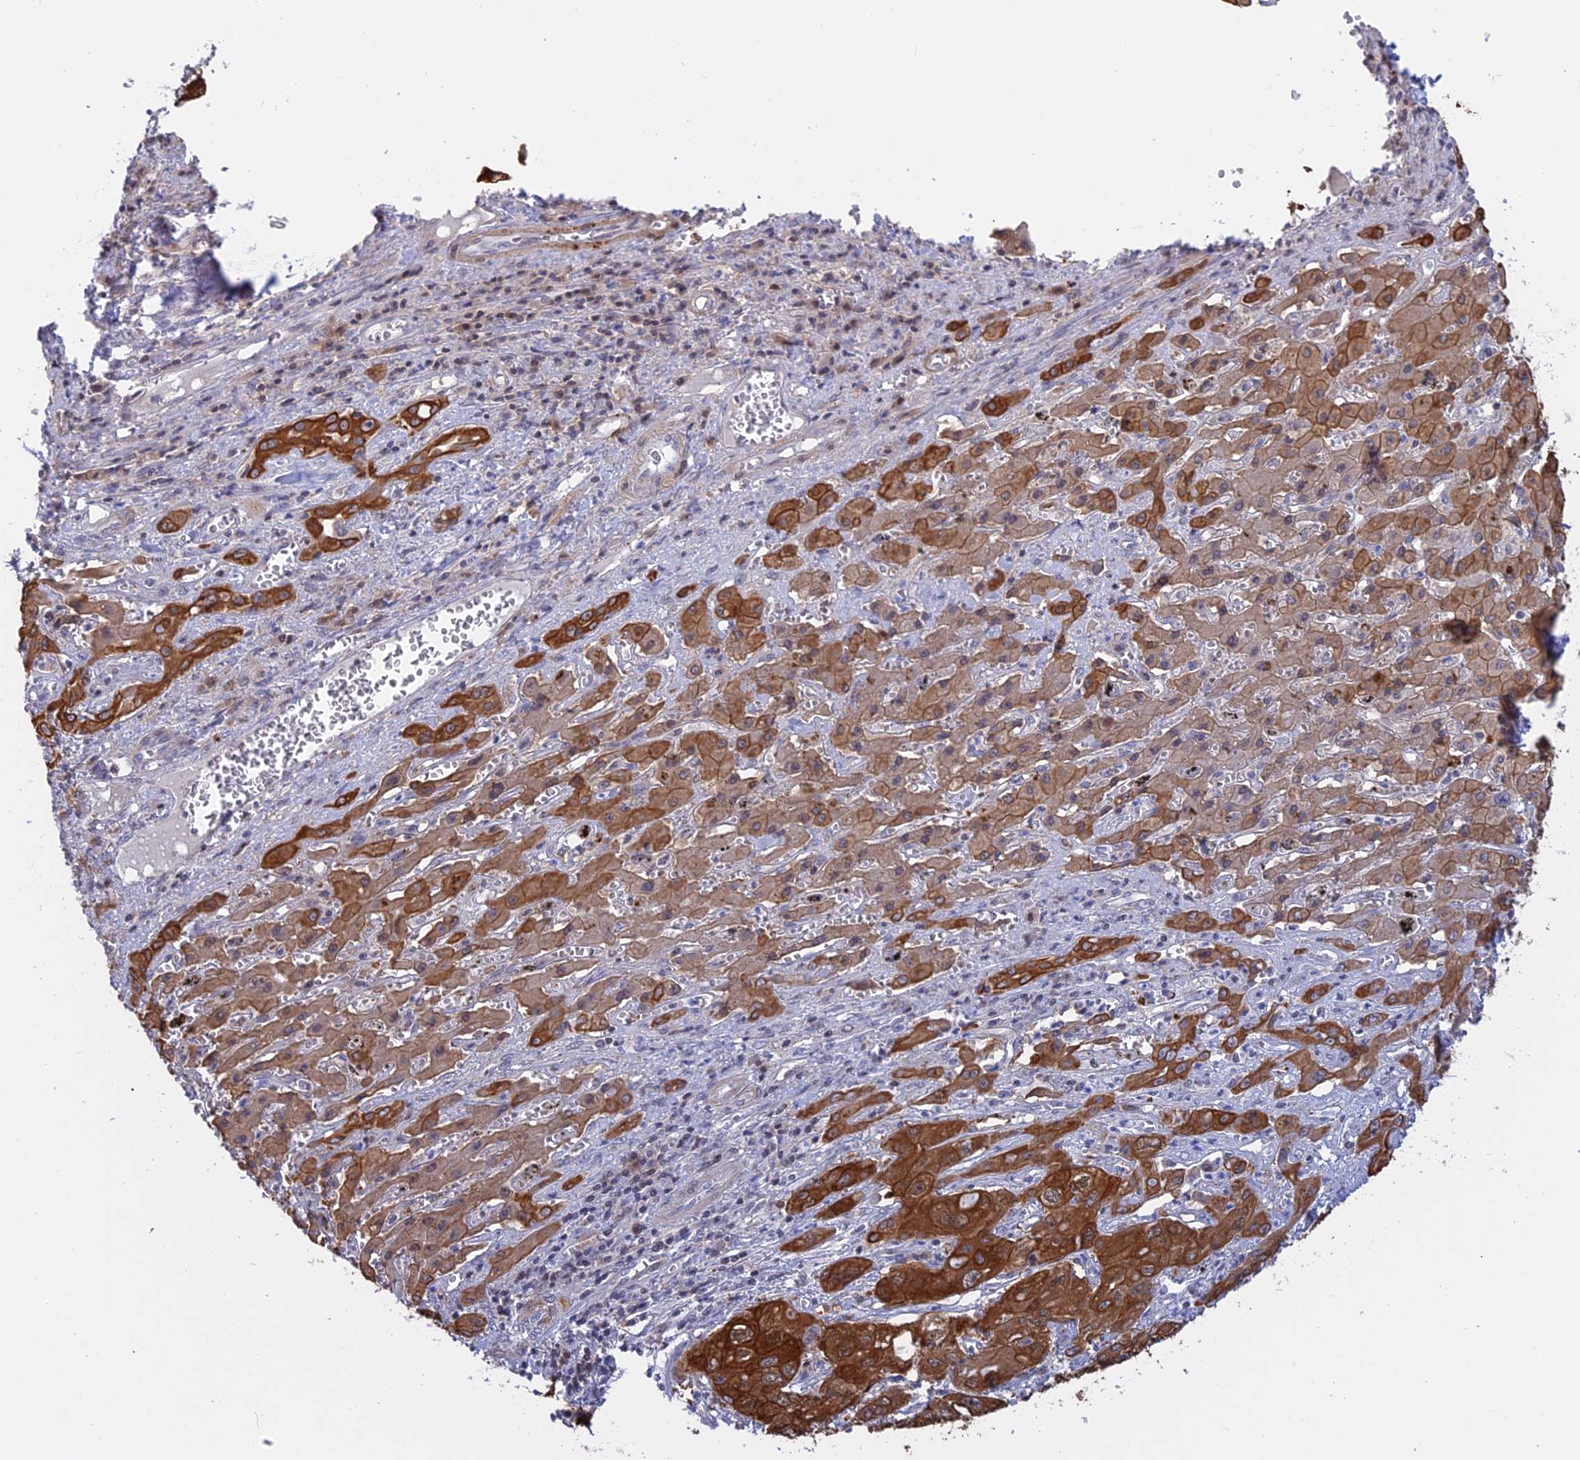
{"staining": {"intensity": "strong", "quantity": ">75%", "location": "cytoplasmic/membranous"}, "tissue": "liver cancer", "cell_type": "Tumor cells", "image_type": "cancer", "snomed": [{"axis": "morphology", "description": "Cholangiocarcinoma"}, {"axis": "topography", "description": "Liver"}], "caption": "IHC of cholangiocarcinoma (liver) displays high levels of strong cytoplasmic/membranous staining in approximately >75% of tumor cells. (Stains: DAB (3,3'-diaminobenzidine) in brown, nuclei in blue, Microscopy: brightfield microscopy at high magnification).", "gene": "STUB1", "patient": {"sex": "male", "age": 67}}